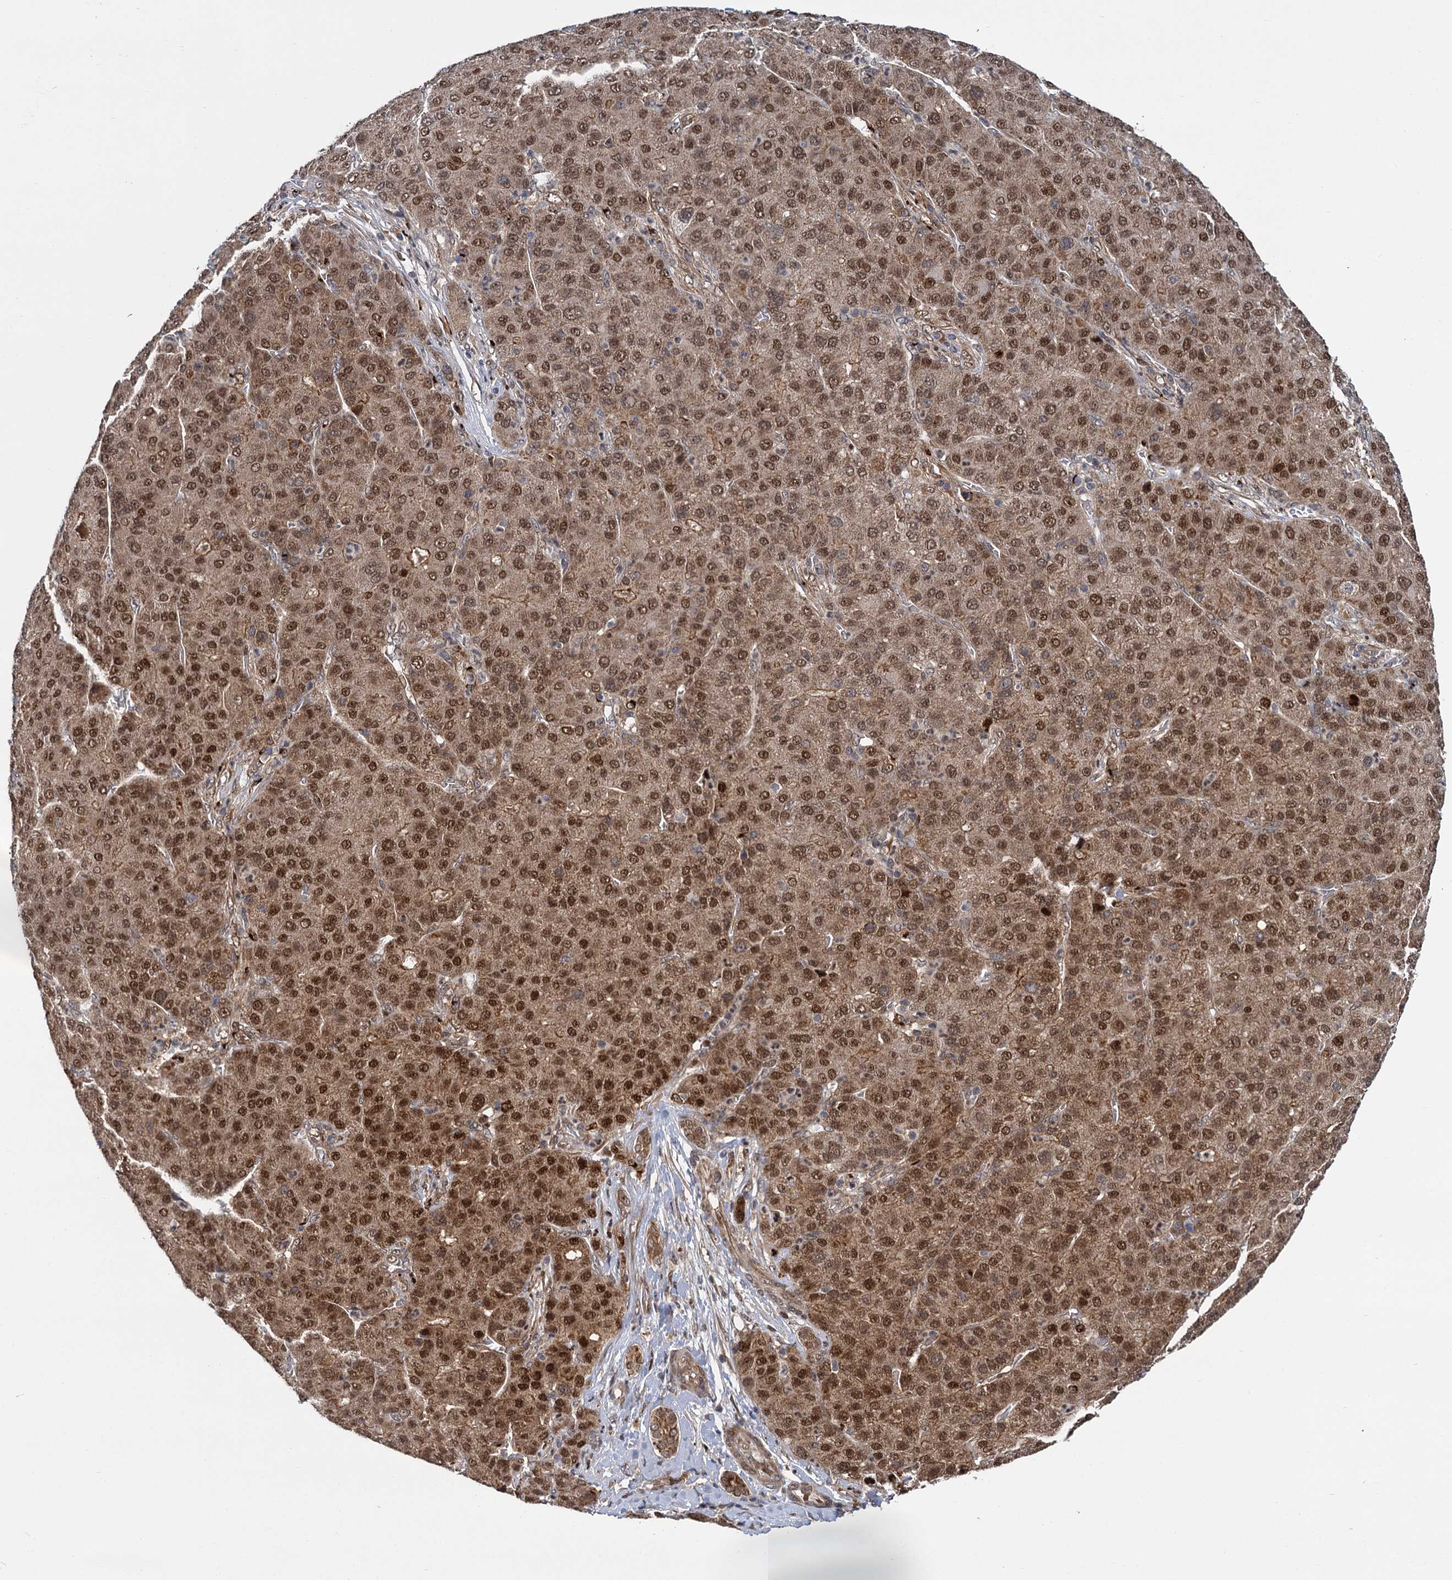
{"staining": {"intensity": "moderate", "quantity": ">75%", "location": "cytoplasmic/membranous,nuclear"}, "tissue": "liver cancer", "cell_type": "Tumor cells", "image_type": "cancer", "snomed": [{"axis": "morphology", "description": "Carcinoma, Hepatocellular, NOS"}, {"axis": "topography", "description": "Liver"}], "caption": "Approximately >75% of tumor cells in liver cancer reveal moderate cytoplasmic/membranous and nuclear protein positivity as visualized by brown immunohistochemical staining.", "gene": "GAL3ST4", "patient": {"sex": "male", "age": 65}}